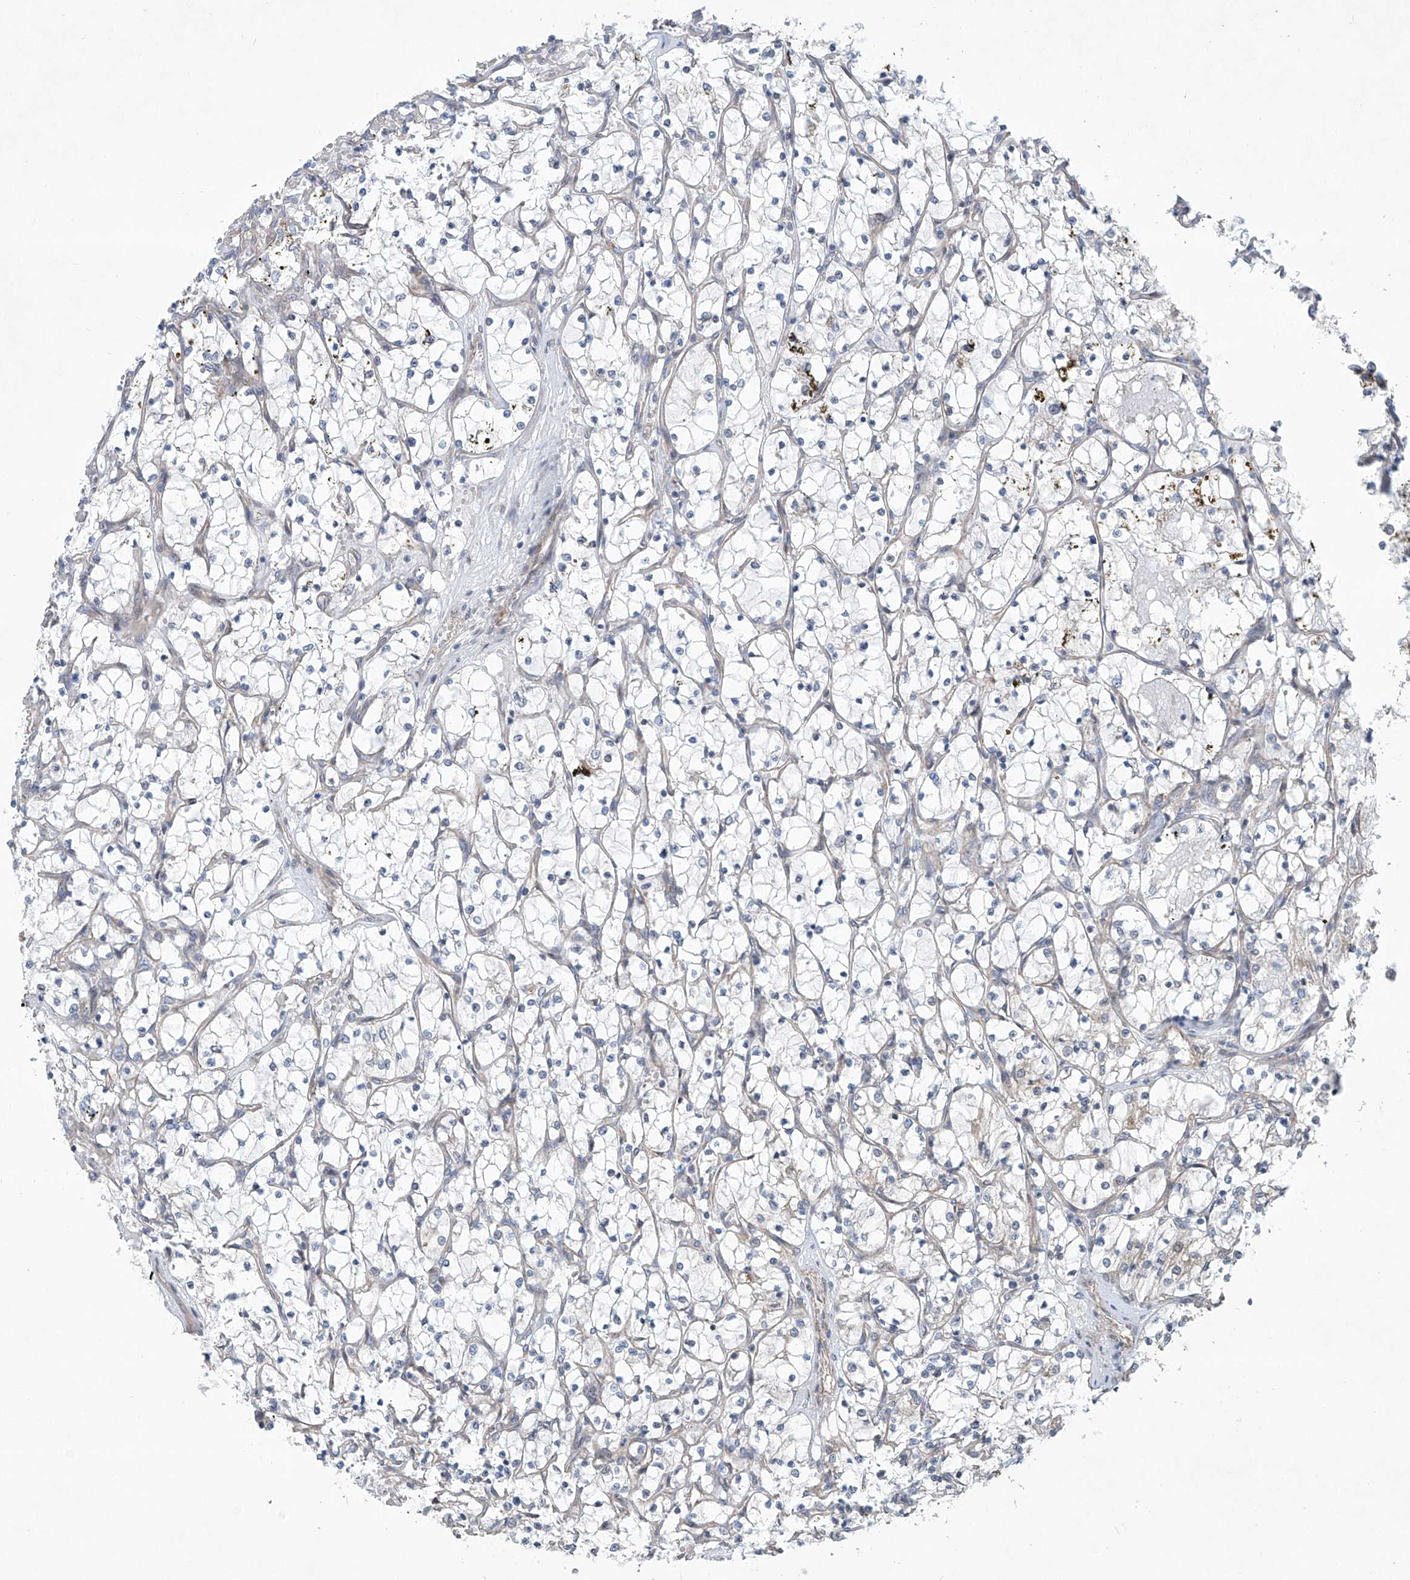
{"staining": {"intensity": "negative", "quantity": "none", "location": "none"}, "tissue": "renal cancer", "cell_type": "Tumor cells", "image_type": "cancer", "snomed": [{"axis": "morphology", "description": "Adenocarcinoma, NOS"}, {"axis": "topography", "description": "Kidney"}], "caption": "IHC micrograph of adenocarcinoma (renal) stained for a protein (brown), which reveals no positivity in tumor cells.", "gene": "KLC4", "patient": {"sex": "female", "age": 69}}